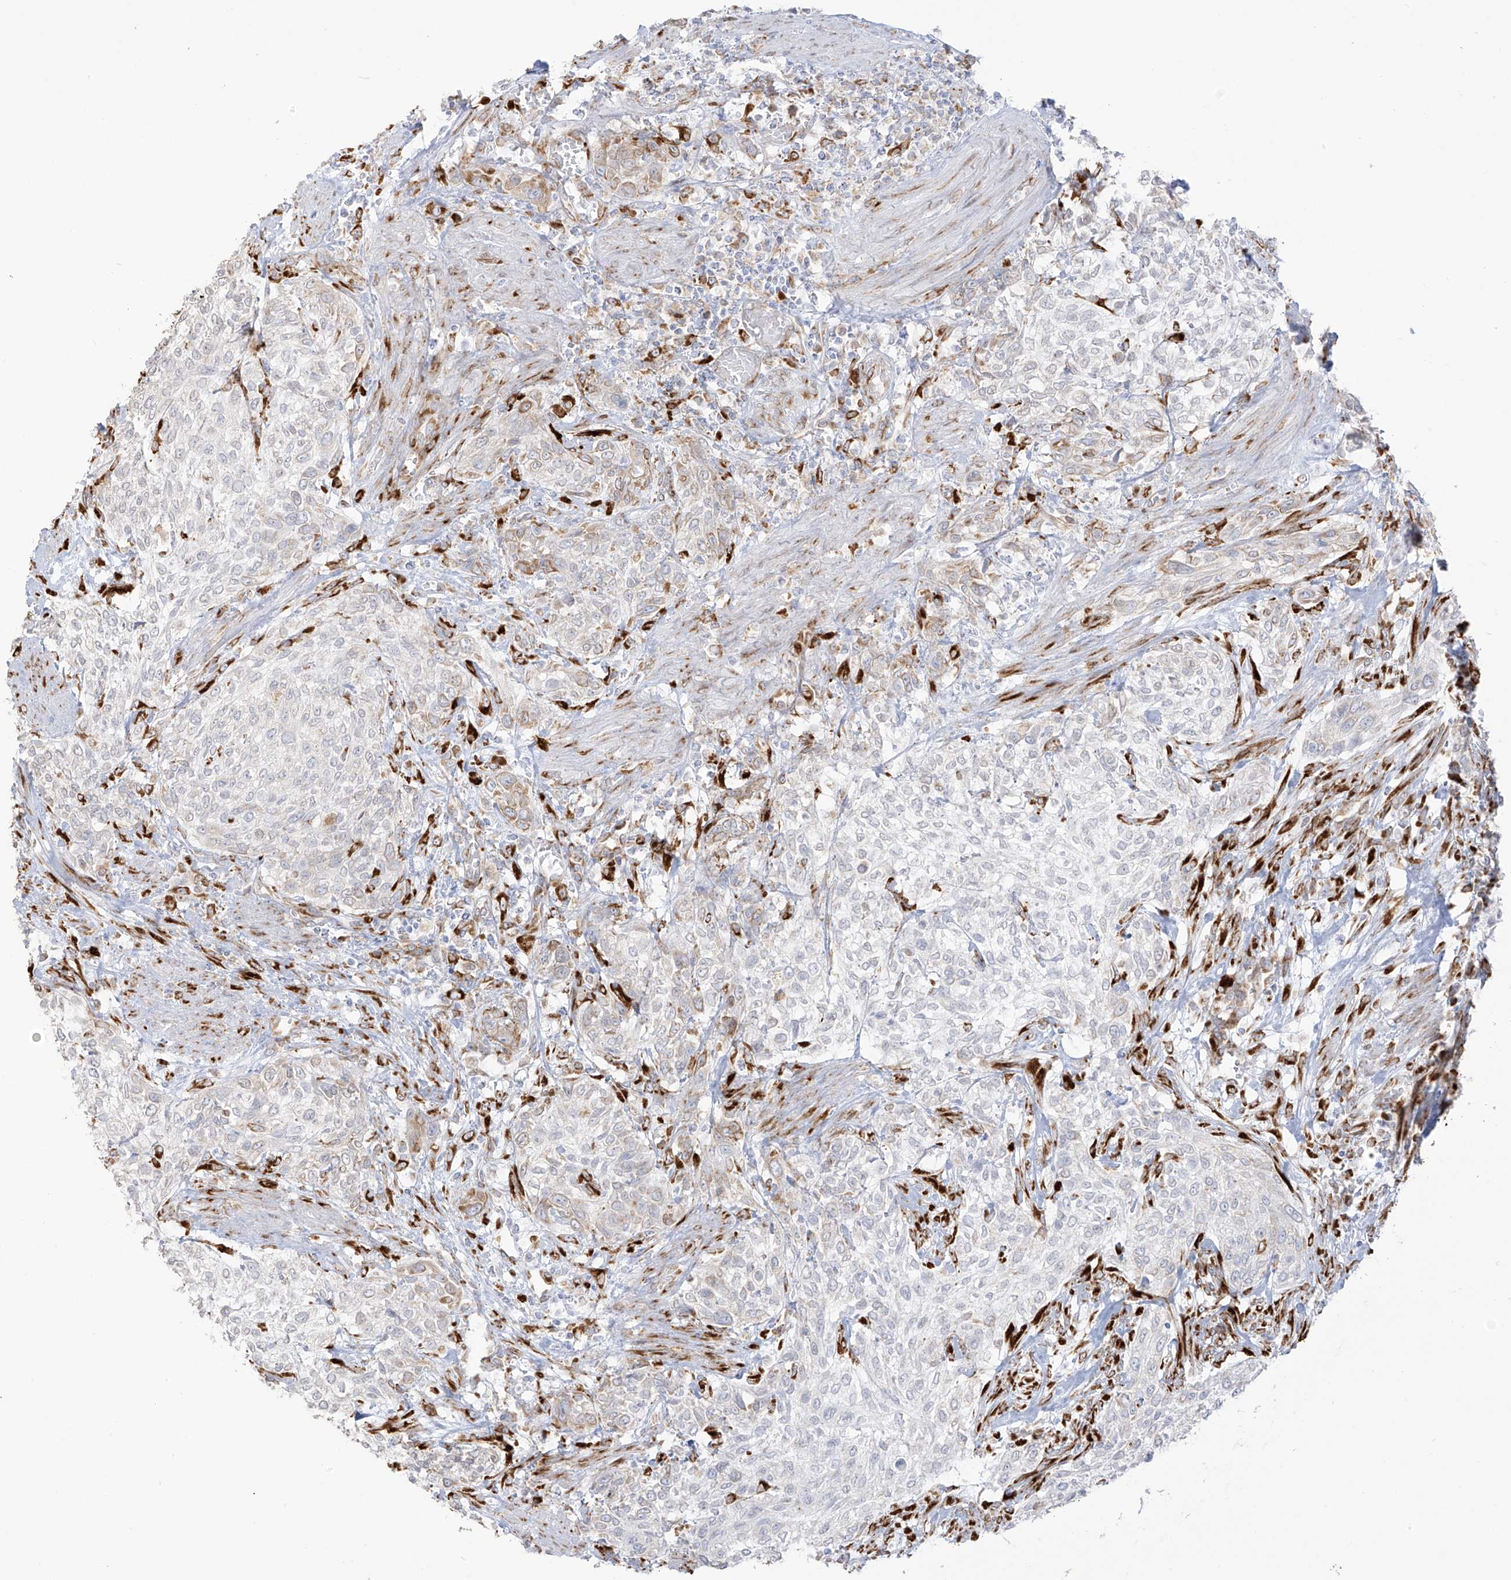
{"staining": {"intensity": "negative", "quantity": "none", "location": "none"}, "tissue": "urothelial cancer", "cell_type": "Tumor cells", "image_type": "cancer", "snomed": [{"axis": "morphology", "description": "Urothelial carcinoma, High grade"}, {"axis": "topography", "description": "Urinary bladder"}], "caption": "Immunohistochemistry micrograph of human urothelial carcinoma (high-grade) stained for a protein (brown), which demonstrates no expression in tumor cells.", "gene": "LRRC59", "patient": {"sex": "male", "age": 35}}